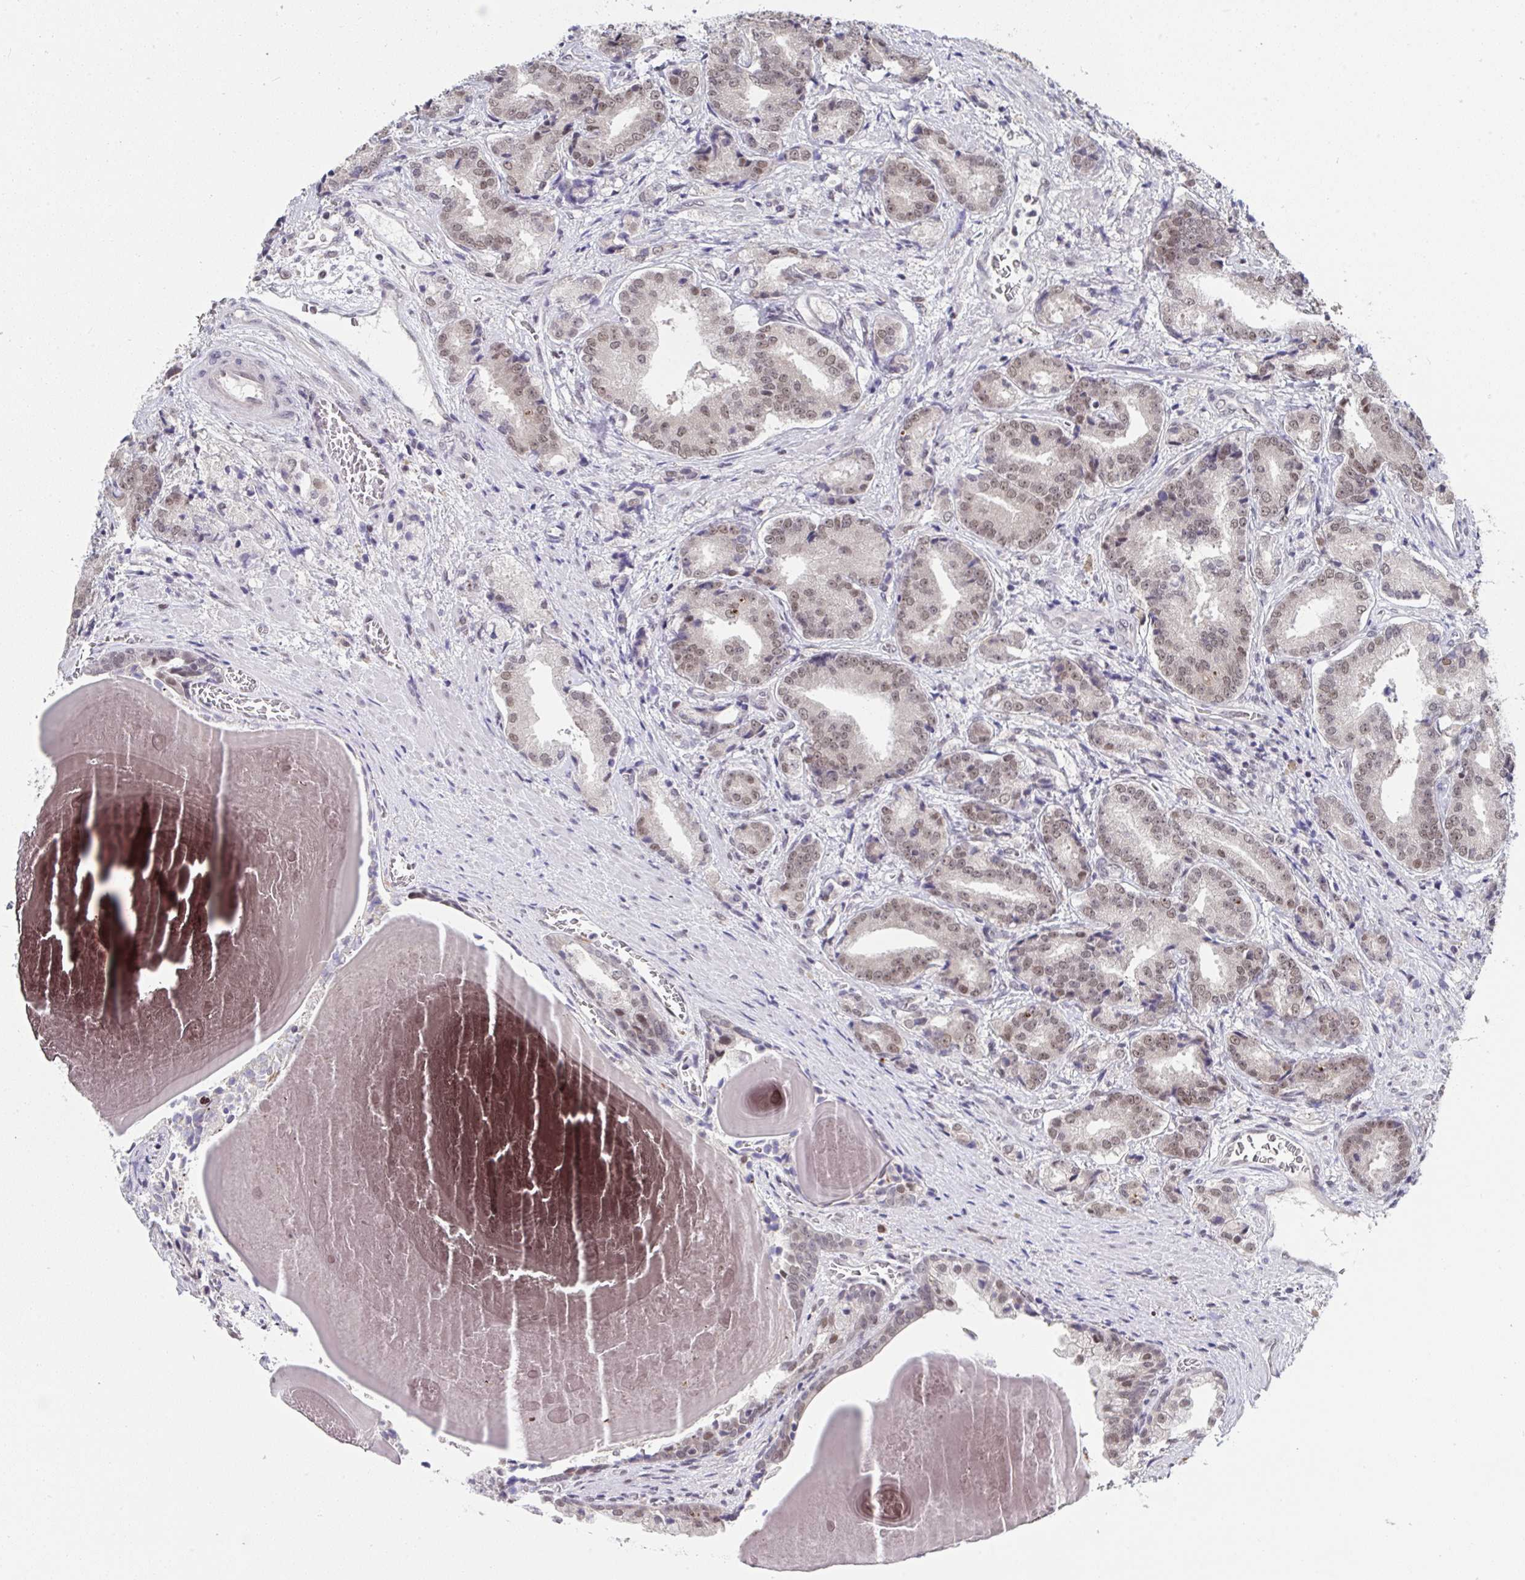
{"staining": {"intensity": "moderate", "quantity": ">75%", "location": "nuclear"}, "tissue": "prostate cancer", "cell_type": "Tumor cells", "image_type": "cancer", "snomed": [{"axis": "morphology", "description": "Adenocarcinoma, High grade"}, {"axis": "topography", "description": "Prostate and seminal vesicle, NOS"}], "caption": "Protein staining of prostate cancer (adenocarcinoma (high-grade)) tissue shows moderate nuclear positivity in approximately >75% of tumor cells. (brown staining indicates protein expression, while blue staining denotes nuclei).", "gene": "JMJD1C", "patient": {"sex": "male", "age": 61}}